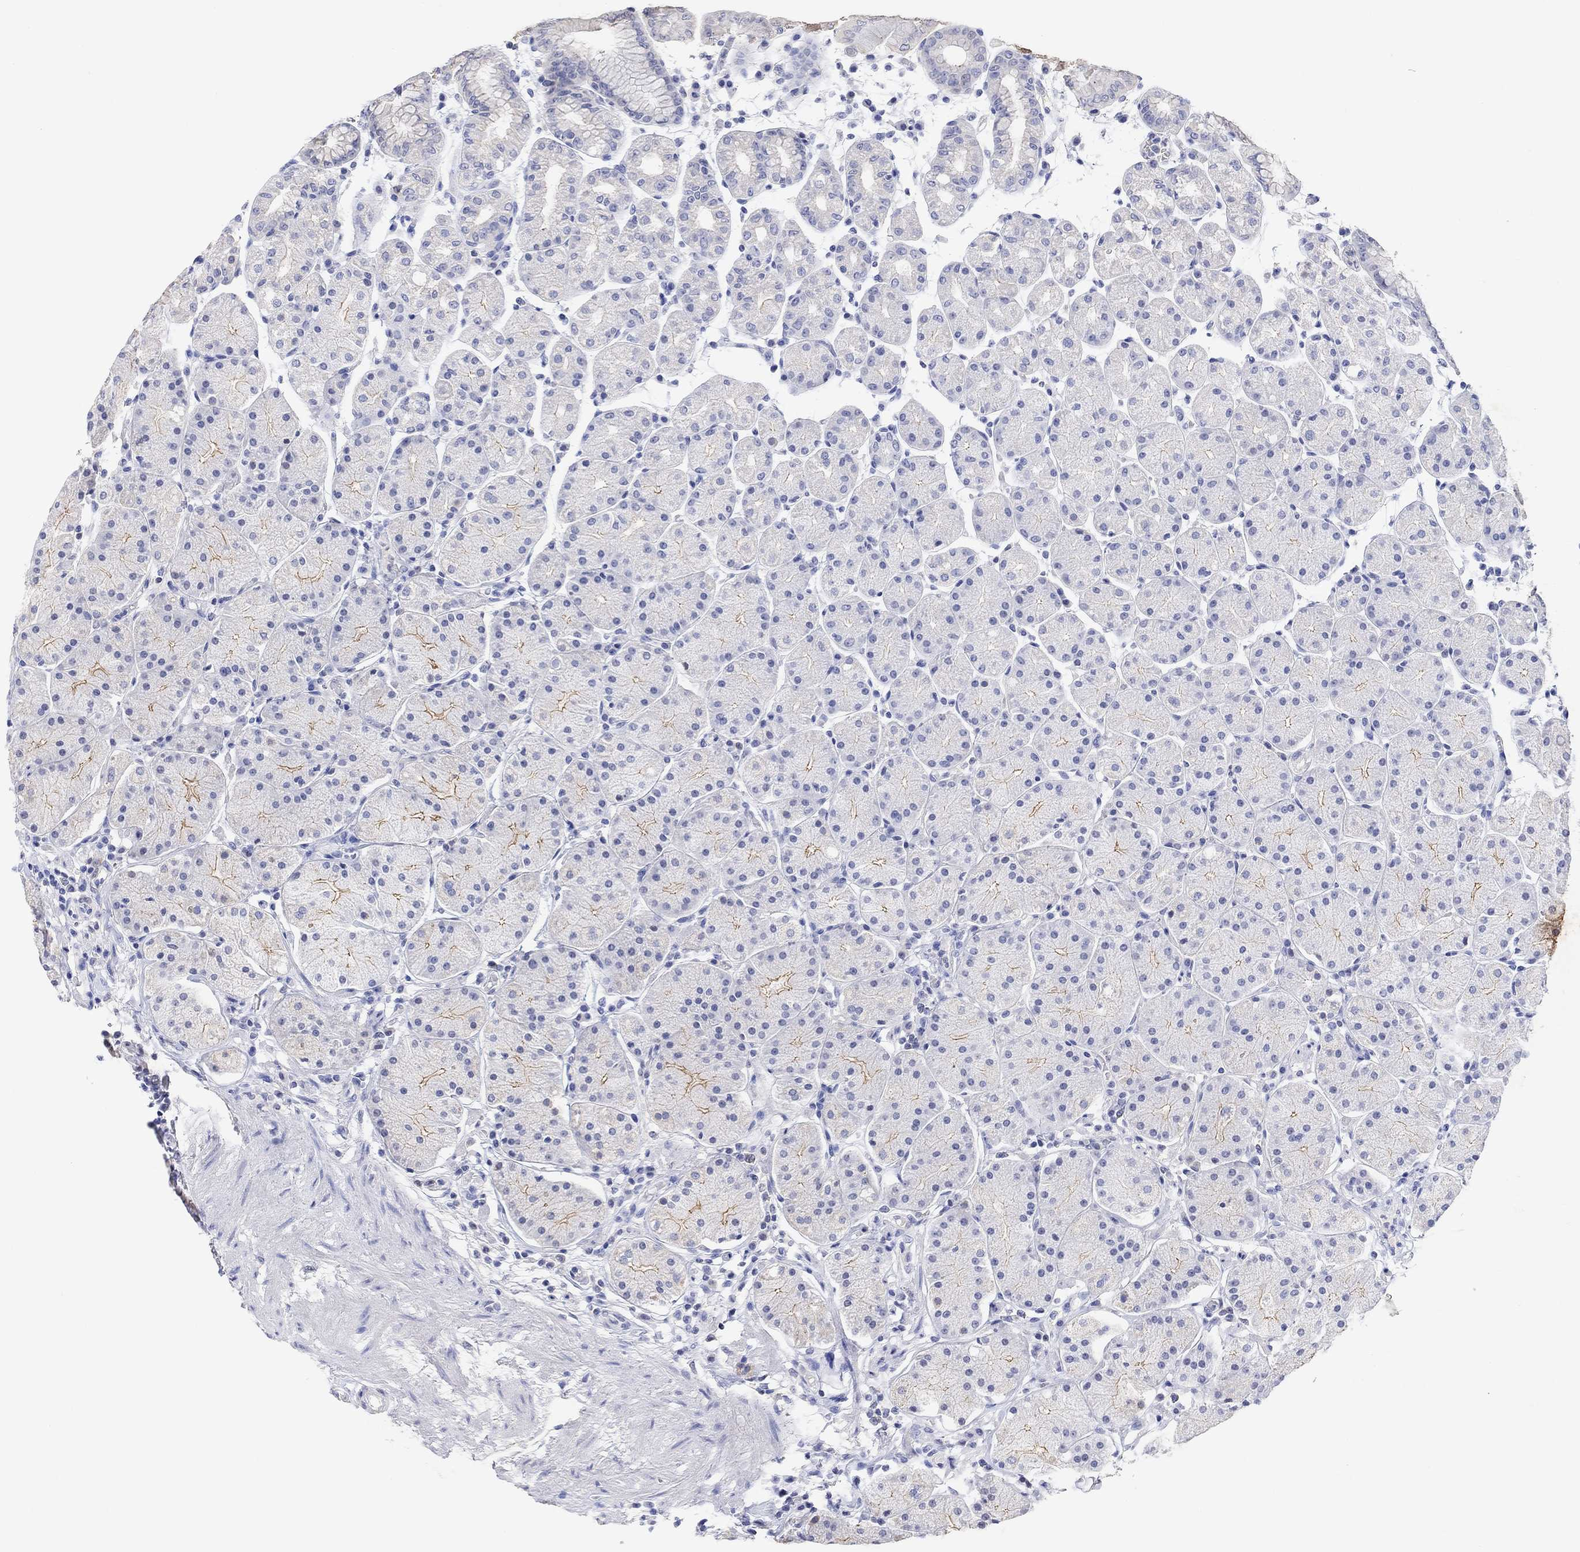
{"staining": {"intensity": "moderate", "quantity": "<25%", "location": "cytoplasmic/membranous"}, "tissue": "stomach", "cell_type": "Glandular cells", "image_type": "normal", "snomed": [{"axis": "morphology", "description": "Normal tissue, NOS"}, {"axis": "topography", "description": "Stomach"}], "caption": "Stomach stained with DAB IHC displays low levels of moderate cytoplasmic/membranous staining in approximately <25% of glandular cells.", "gene": "TYR", "patient": {"sex": "male", "age": 54}}